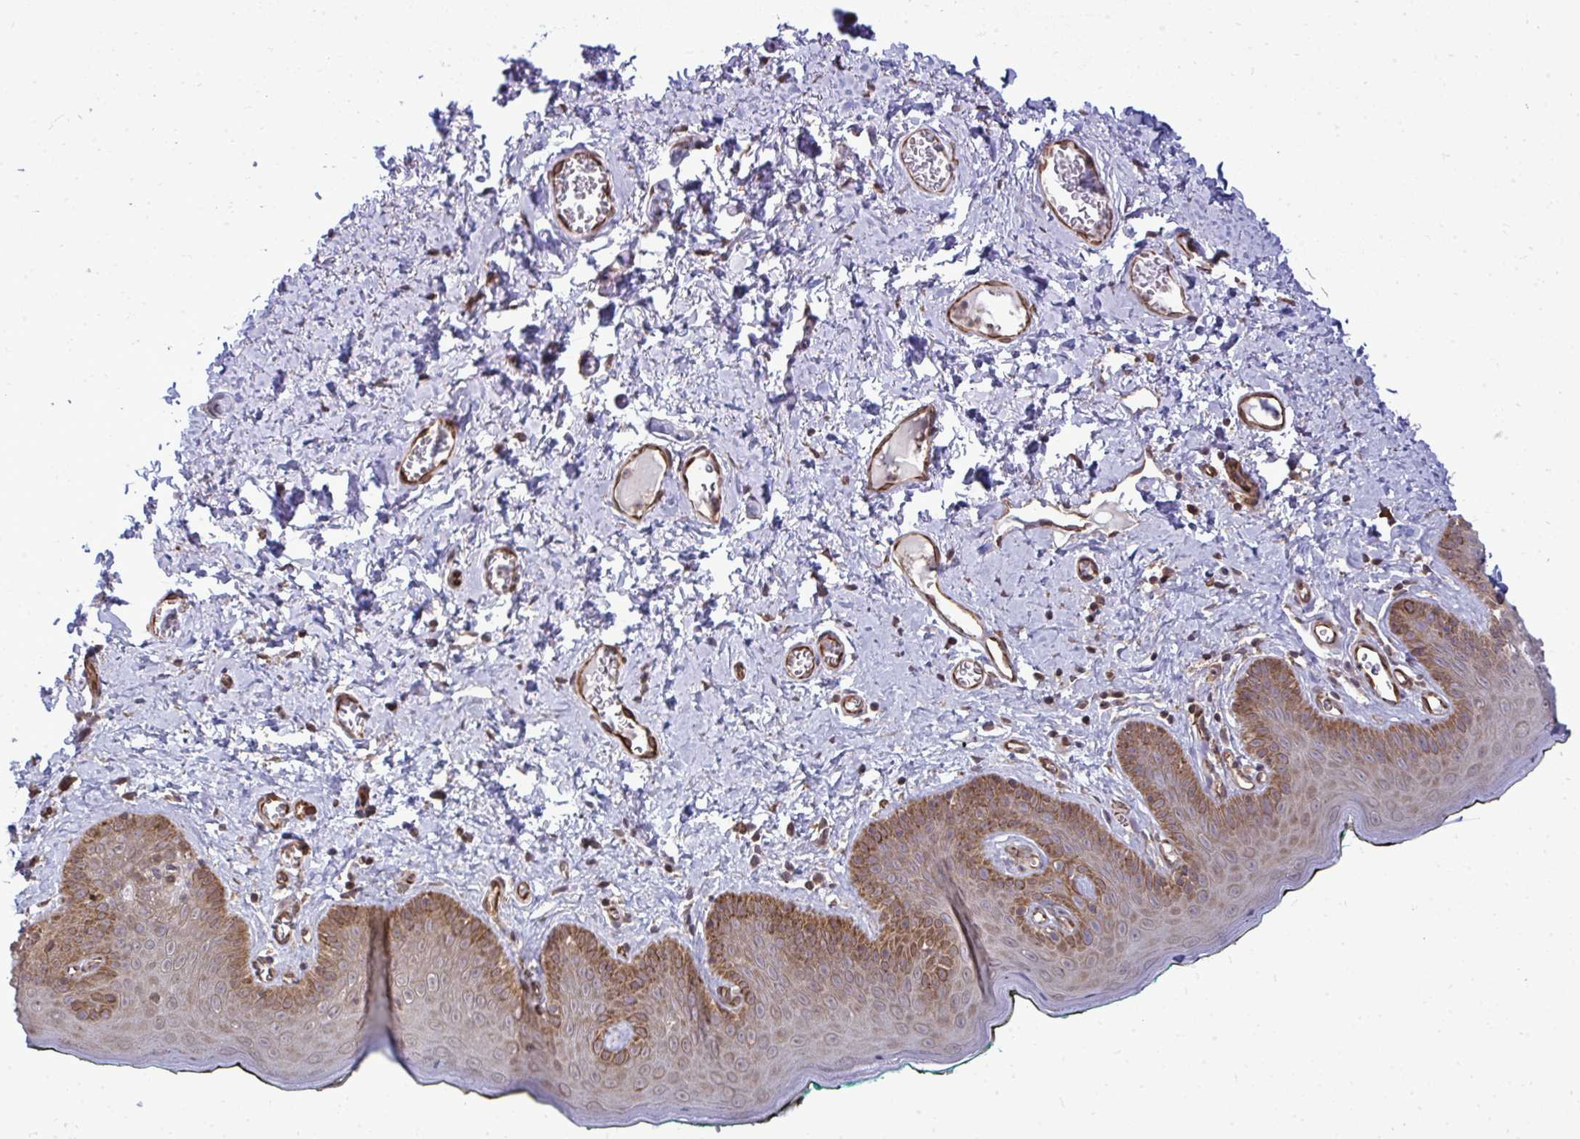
{"staining": {"intensity": "moderate", "quantity": "25%-75%", "location": "cytoplasmic/membranous"}, "tissue": "skin", "cell_type": "Epidermal cells", "image_type": "normal", "snomed": [{"axis": "morphology", "description": "Normal tissue, NOS"}, {"axis": "topography", "description": "Vulva"}, {"axis": "topography", "description": "Peripheral nerve tissue"}], "caption": "This image exhibits unremarkable skin stained with immunohistochemistry to label a protein in brown. The cytoplasmic/membranous of epidermal cells show moderate positivity for the protein. Nuclei are counter-stained blue.", "gene": "FUT10", "patient": {"sex": "female", "age": 66}}